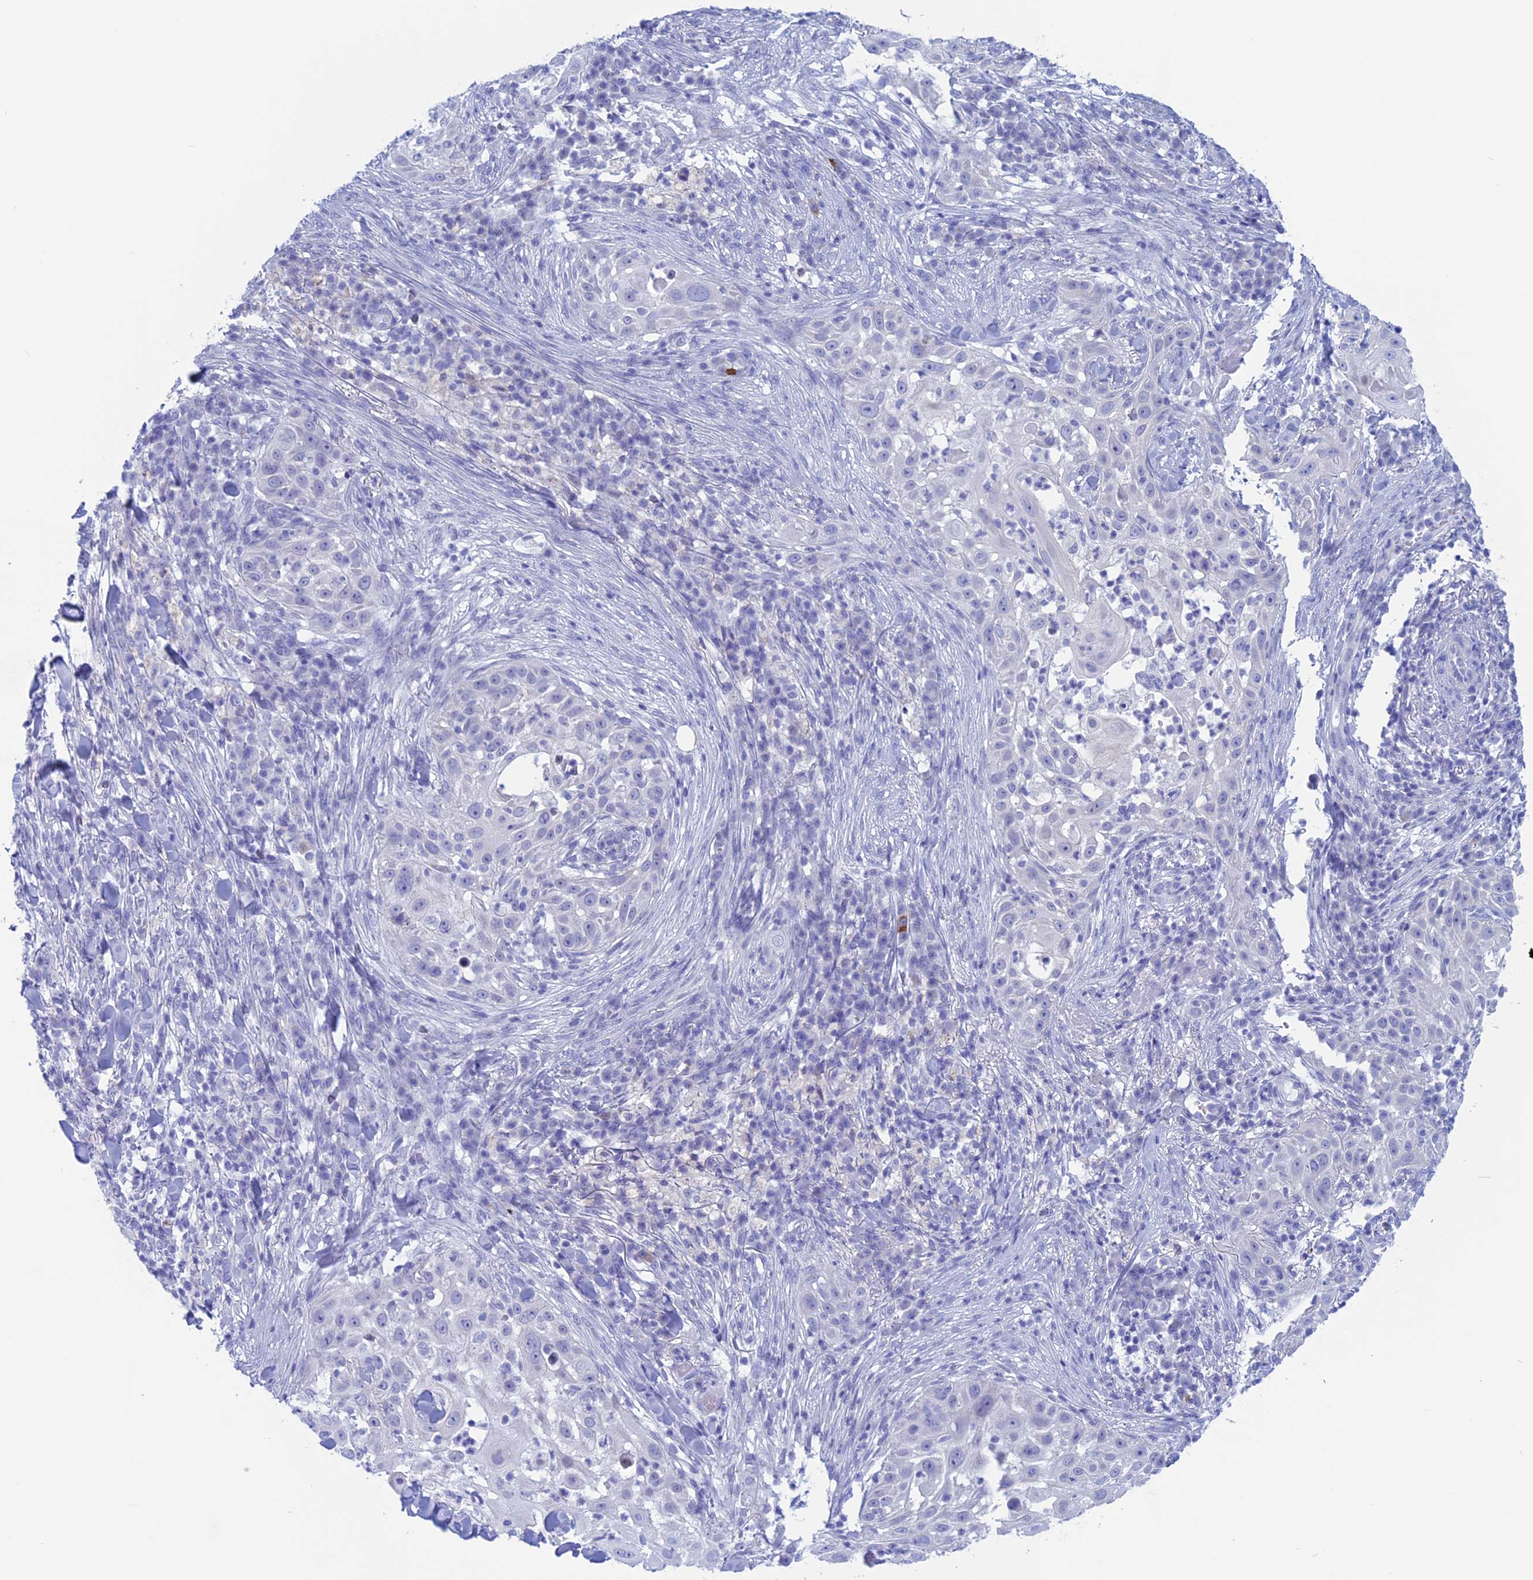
{"staining": {"intensity": "negative", "quantity": "none", "location": "none"}, "tissue": "skin cancer", "cell_type": "Tumor cells", "image_type": "cancer", "snomed": [{"axis": "morphology", "description": "Squamous cell carcinoma, NOS"}, {"axis": "topography", "description": "Skin"}], "caption": "Skin cancer (squamous cell carcinoma) stained for a protein using IHC exhibits no positivity tumor cells.", "gene": "LHFPL2", "patient": {"sex": "female", "age": 44}}